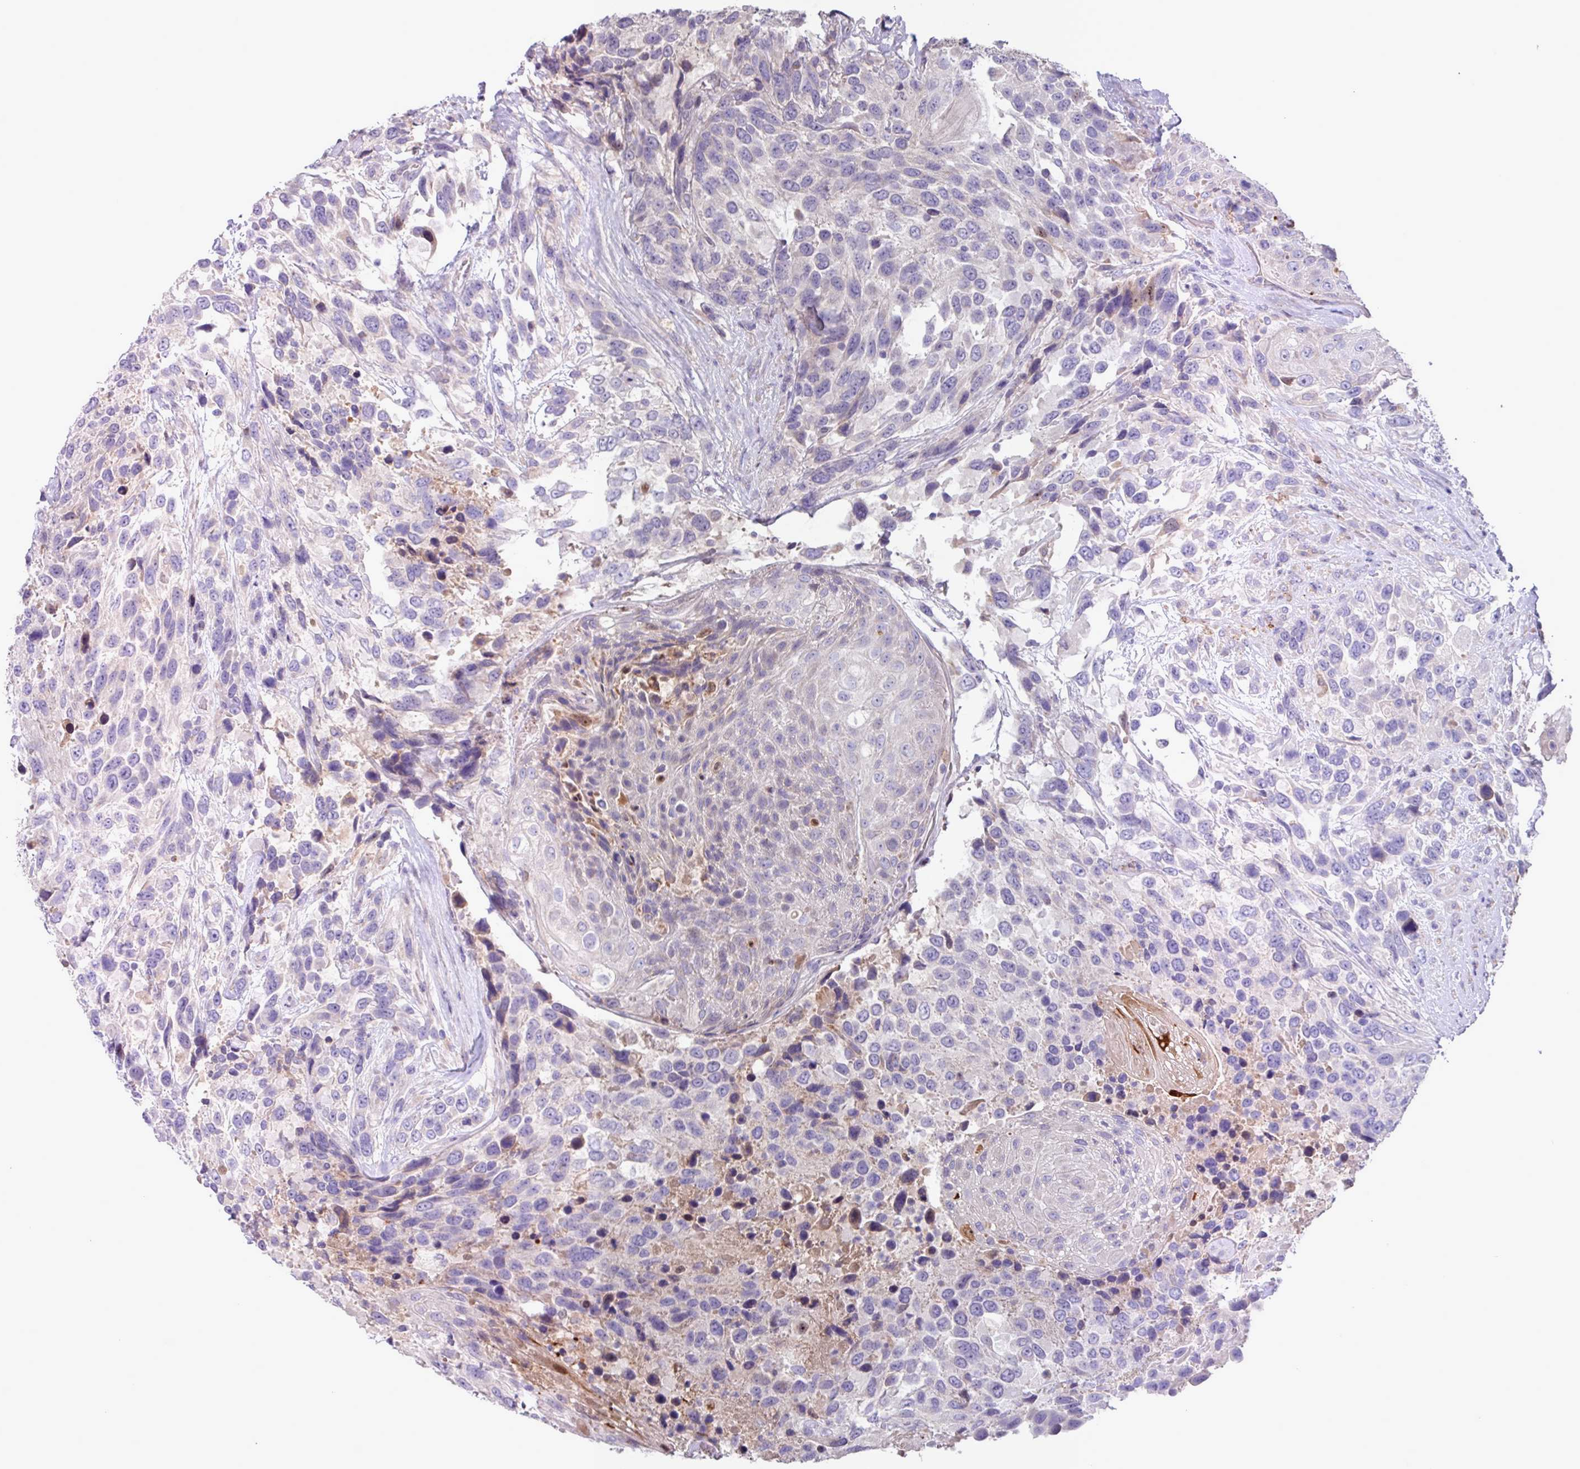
{"staining": {"intensity": "negative", "quantity": "none", "location": "none"}, "tissue": "urothelial cancer", "cell_type": "Tumor cells", "image_type": "cancer", "snomed": [{"axis": "morphology", "description": "Urothelial carcinoma, High grade"}, {"axis": "topography", "description": "Urinary bladder"}], "caption": "IHC micrograph of human urothelial cancer stained for a protein (brown), which reveals no expression in tumor cells.", "gene": "IQCJ", "patient": {"sex": "female", "age": 70}}